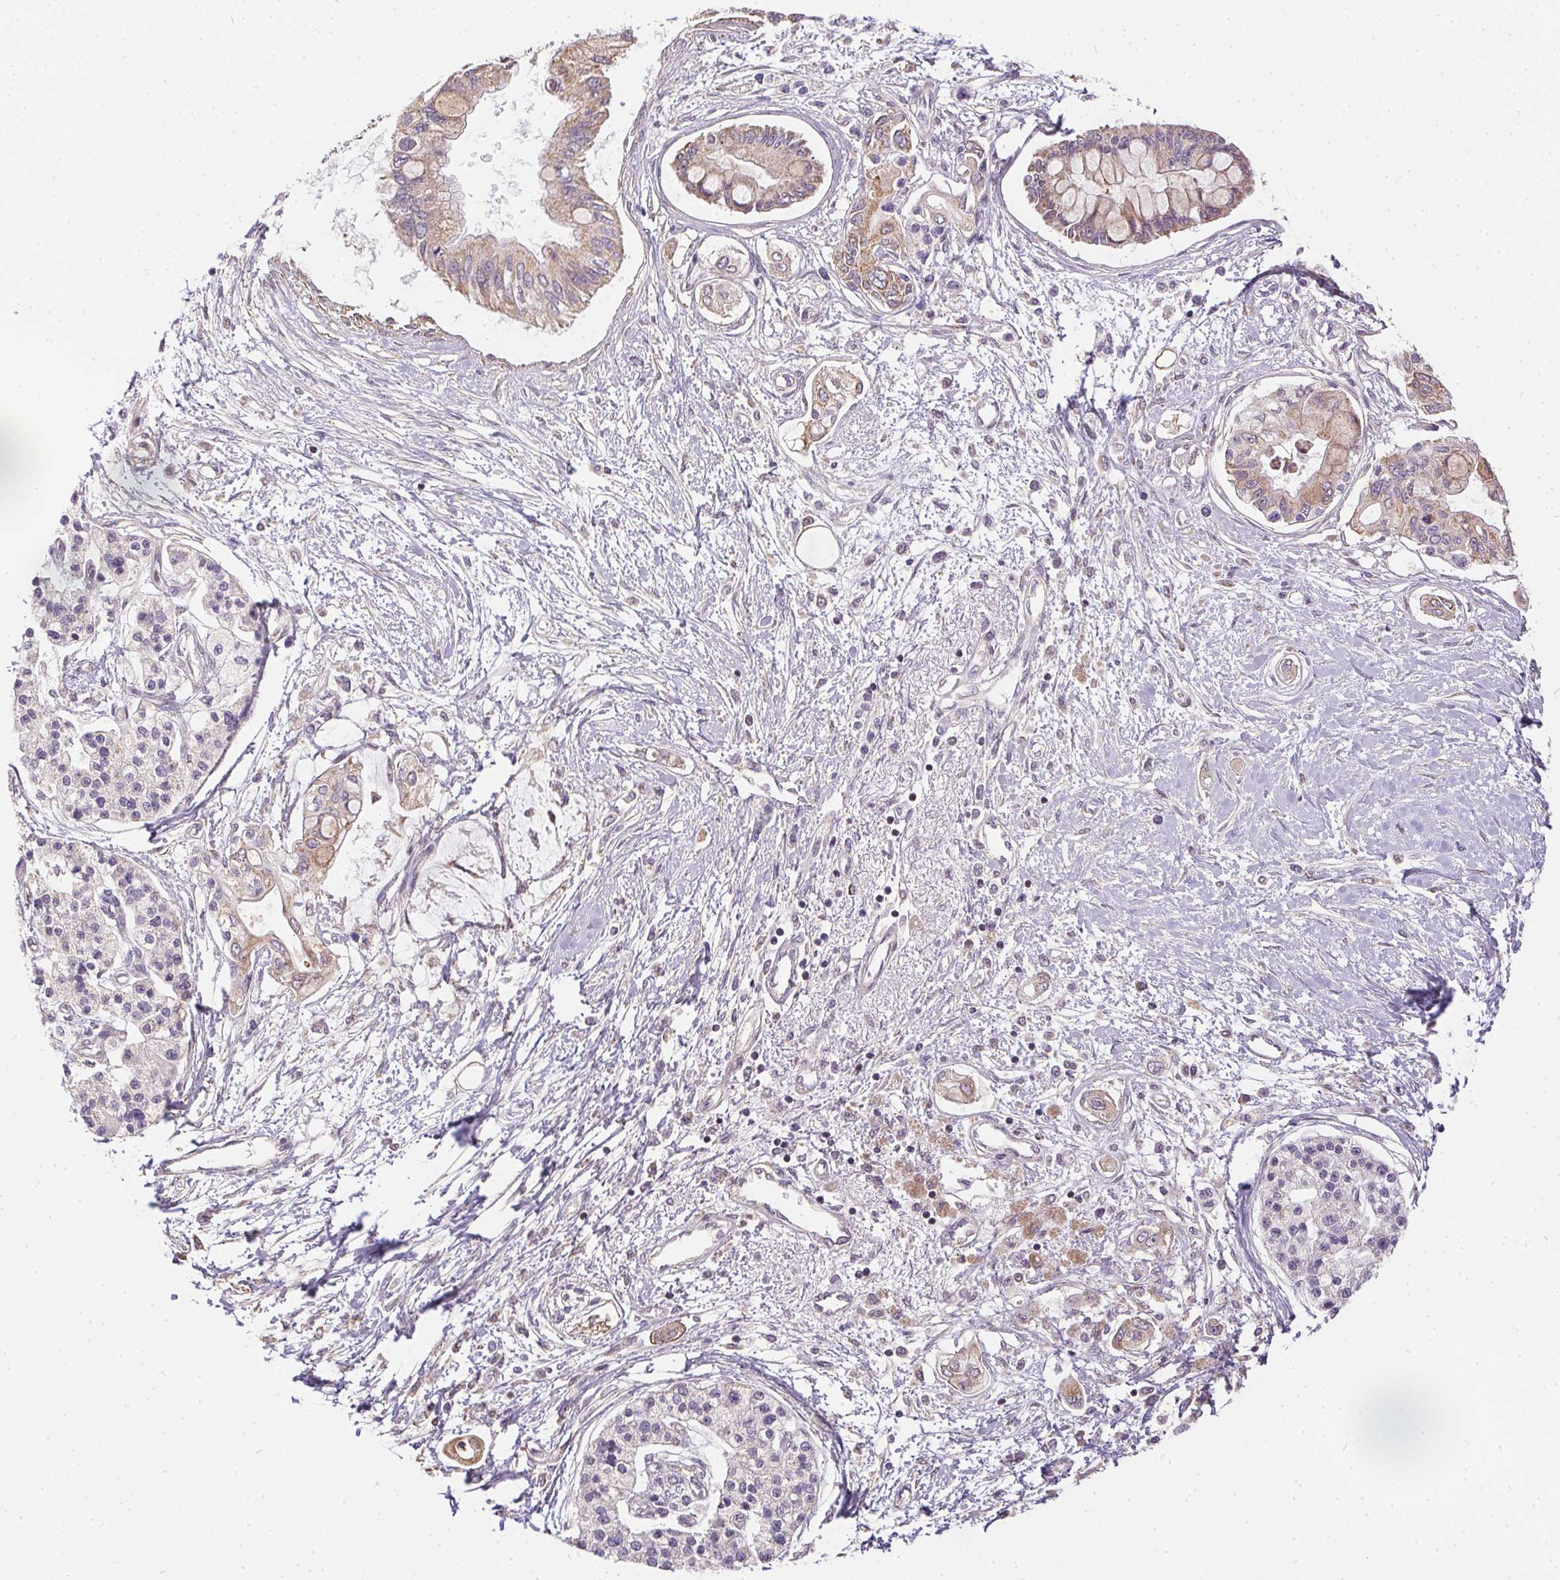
{"staining": {"intensity": "weak", "quantity": "25%-75%", "location": "cytoplasmic/membranous"}, "tissue": "pancreatic cancer", "cell_type": "Tumor cells", "image_type": "cancer", "snomed": [{"axis": "morphology", "description": "Adenocarcinoma, NOS"}, {"axis": "topography", "description": "Pancreas"}], "caption": "An IHC photomicrograph of neoplastic tissue is shown. Protein staining in brown highlights weak cytoplasmic/membranous positivity in adenocarcinoma (pancreatic) within tumor cells. The staining is performed using DAB (3,3'-diaminobenzidine) brown chromogen to label protein expression. The nuclei are counter-stained blue using hematoxylin.", "gene": "REV3L", "patient": {"sex": "female", "age": 77}}